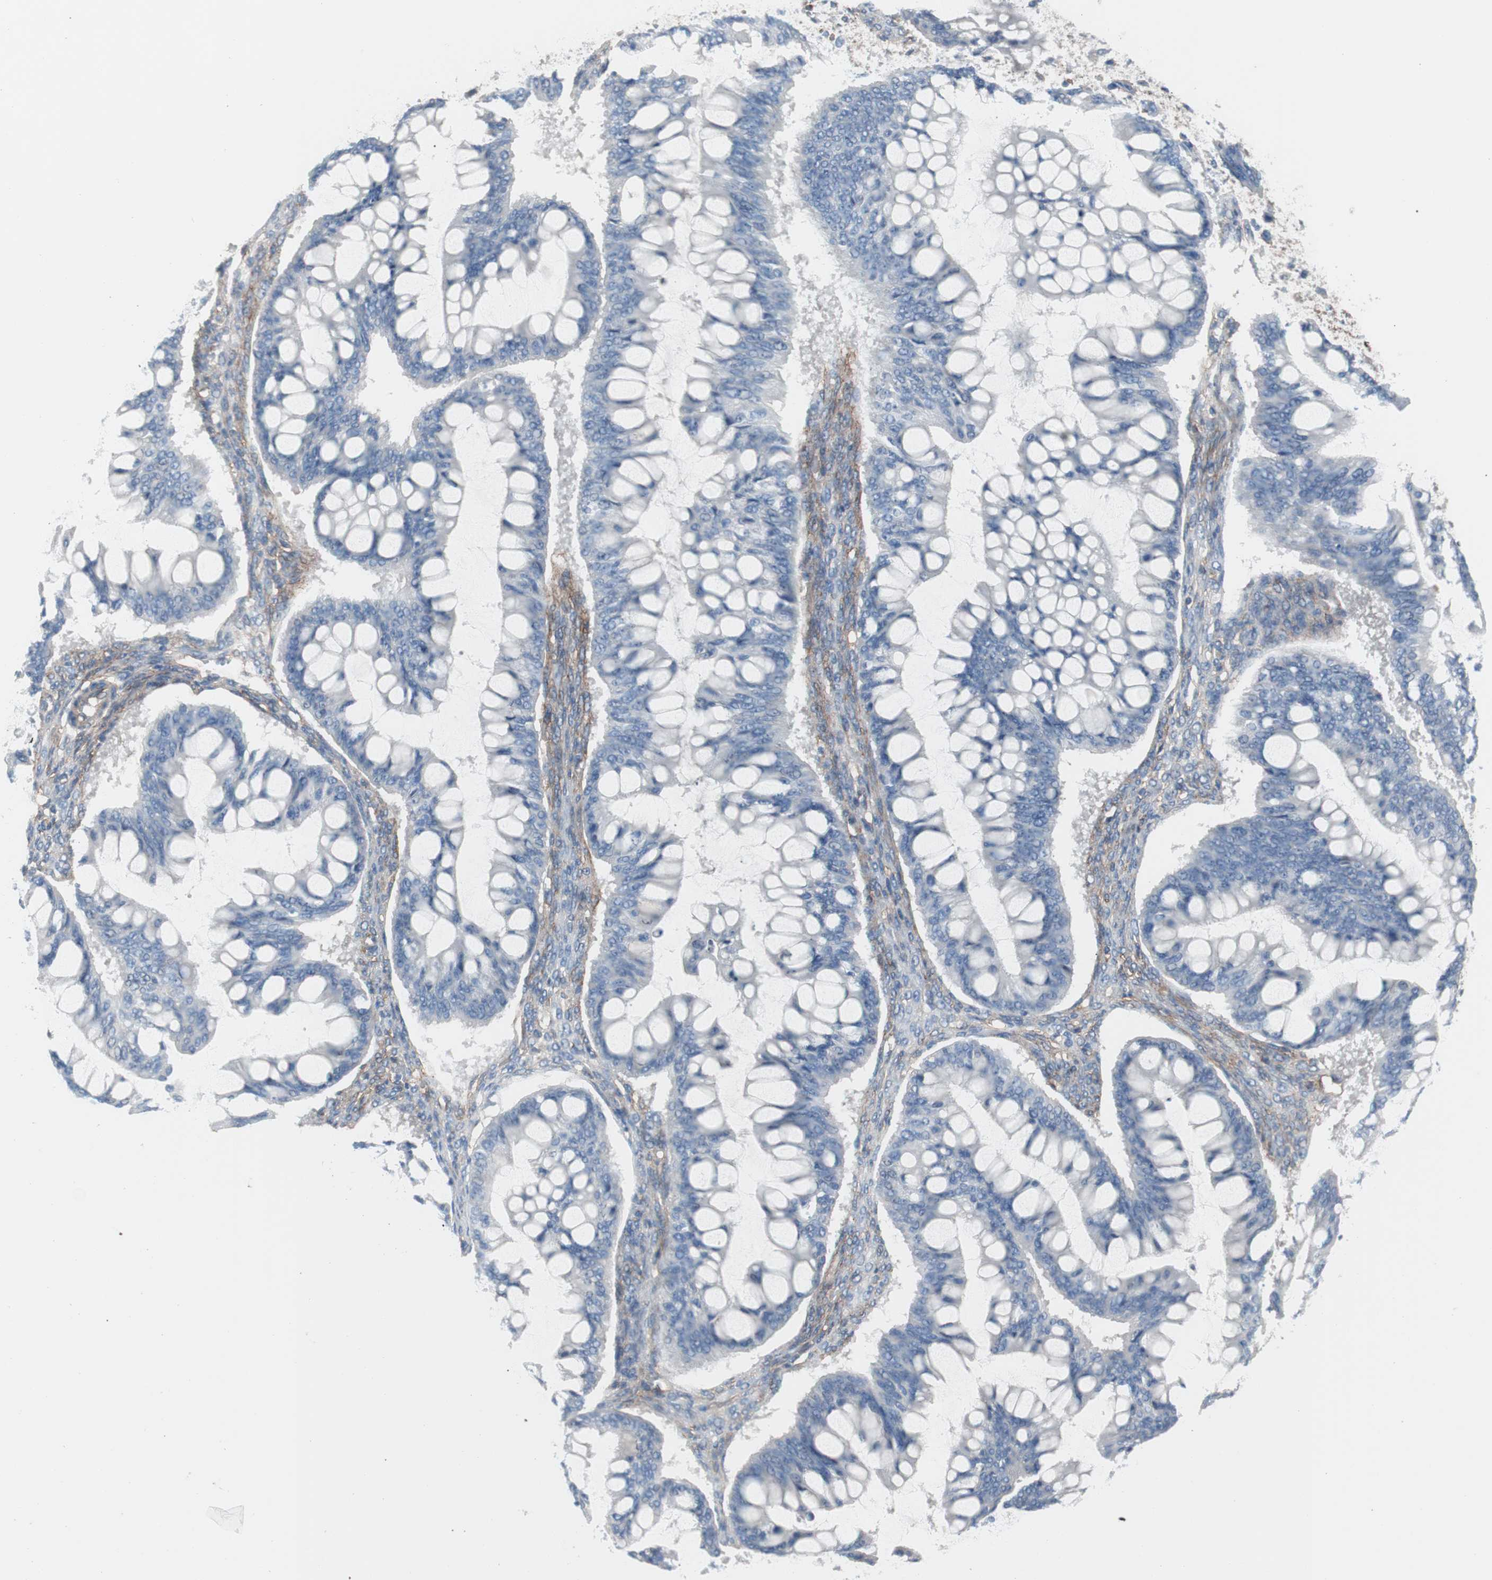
{"staining": {"intensity": "negative", "quantity": "none", "location": "none"}, "tissue": "ovarian cancer", "cell_type": "Tumor cells", "image_type": "cancer", "snomed": [{"axis": "morphology", "description": "Cystadenocarcinoma, mucinous, NOS"}, {"axis": "topography", "description": "Ovary"}], "caption": "DAB immunohistochemical staining of ovarian cancer (mucinous cystadenocarcinoma) demonstrates no significant positivity in tumor cells.", "gene": "CD81", "patient": {"sex": "female", "age": 73}}